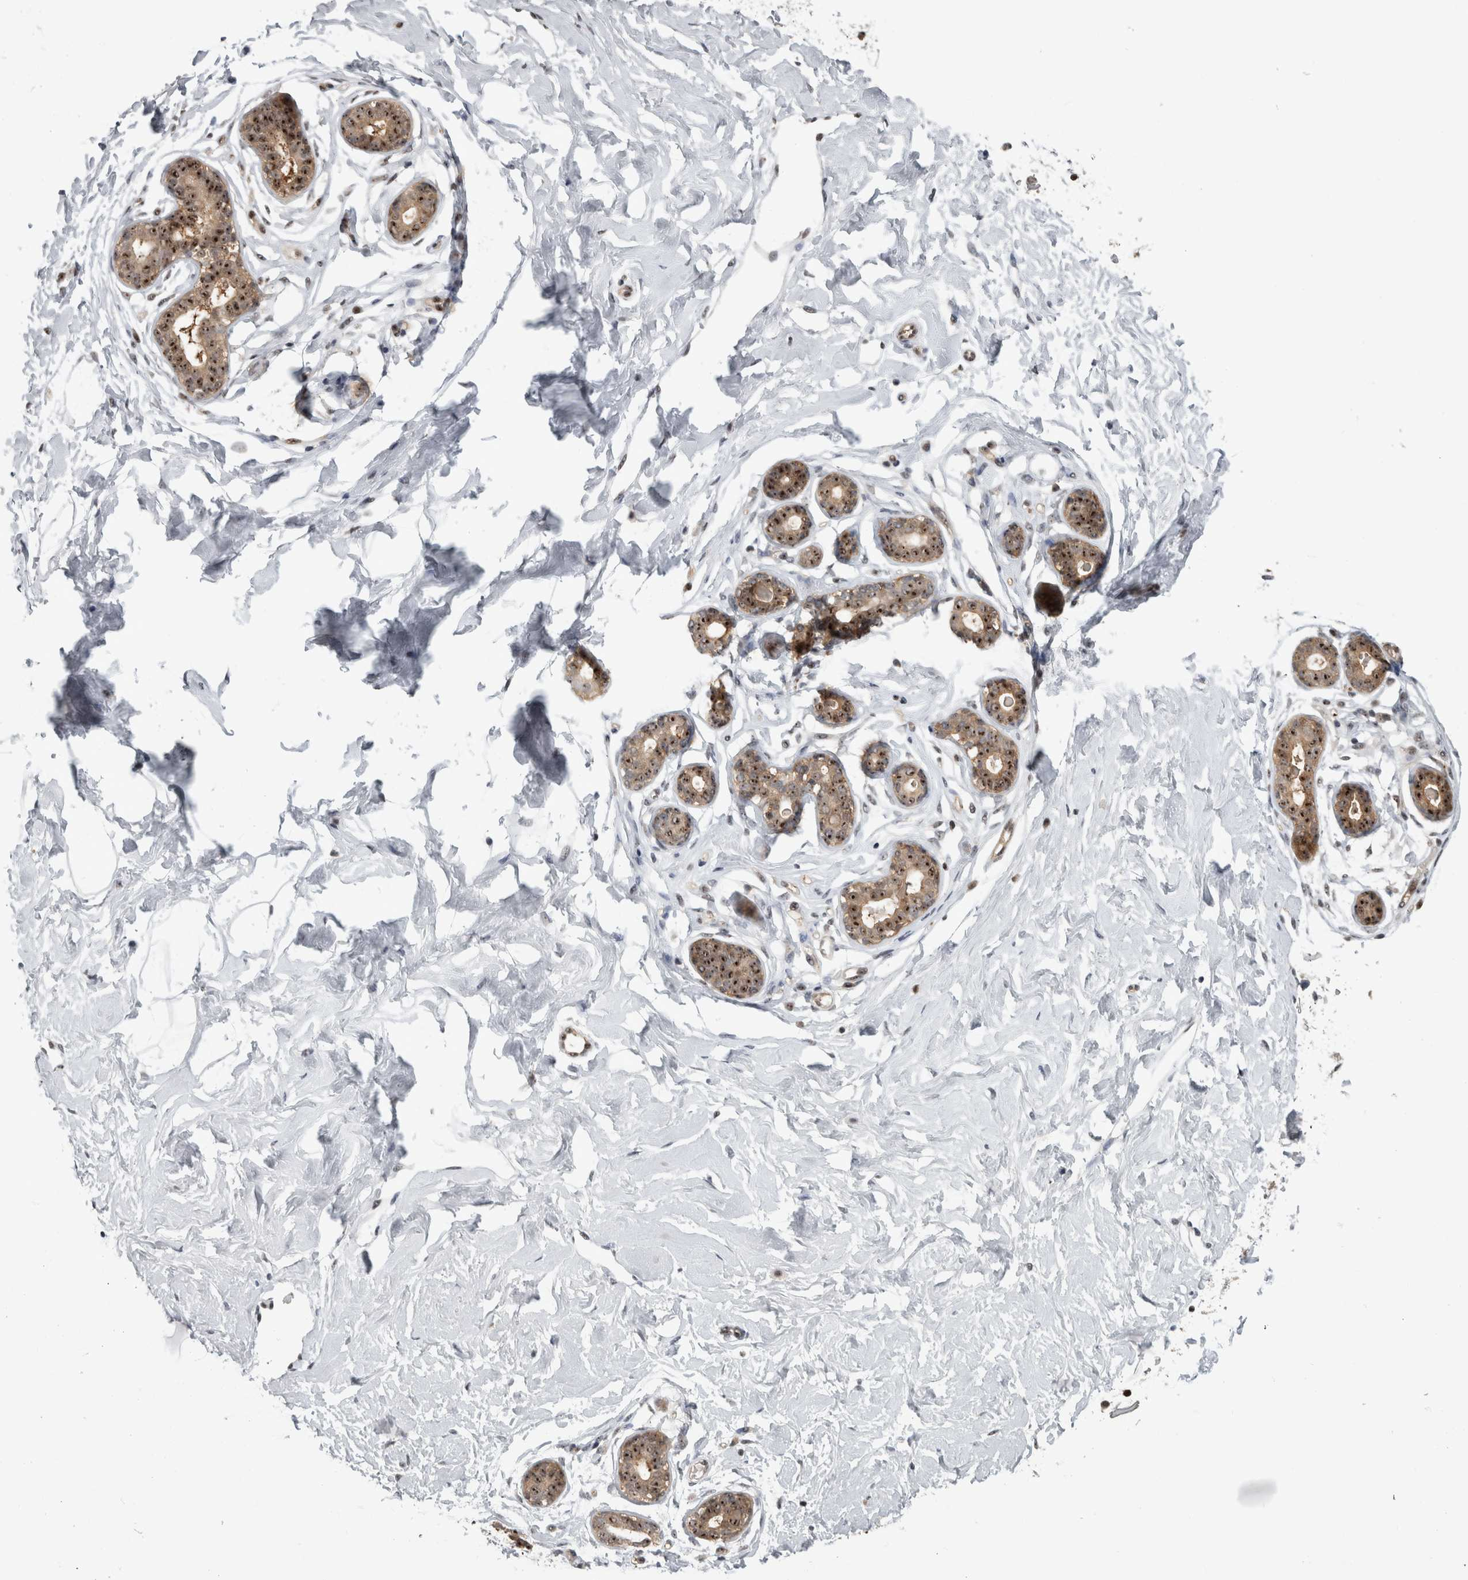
{"staining": {"intensity": "negative", "quantity": "none", "location": "none"}, "tissue": "breast", "cell_type": "Adipocytes", "image_type": "normal", "snomed": [{"axis": "morphology", "description": "Normal tissue, NOS"}, {"axis": "morphology", "description": "Adenoma, NOS"}, {"axis": "topography", "description": "Breast"}], "caption": "Immunohistochemical staining of normal breast shows no significant positivity in adipocytes. (DAB (3,3'-diaminobenzidine) immunohistochemistry, high magnification).", "gene": "TDRD7", "patient": {"sex": "female", "age": 23}}